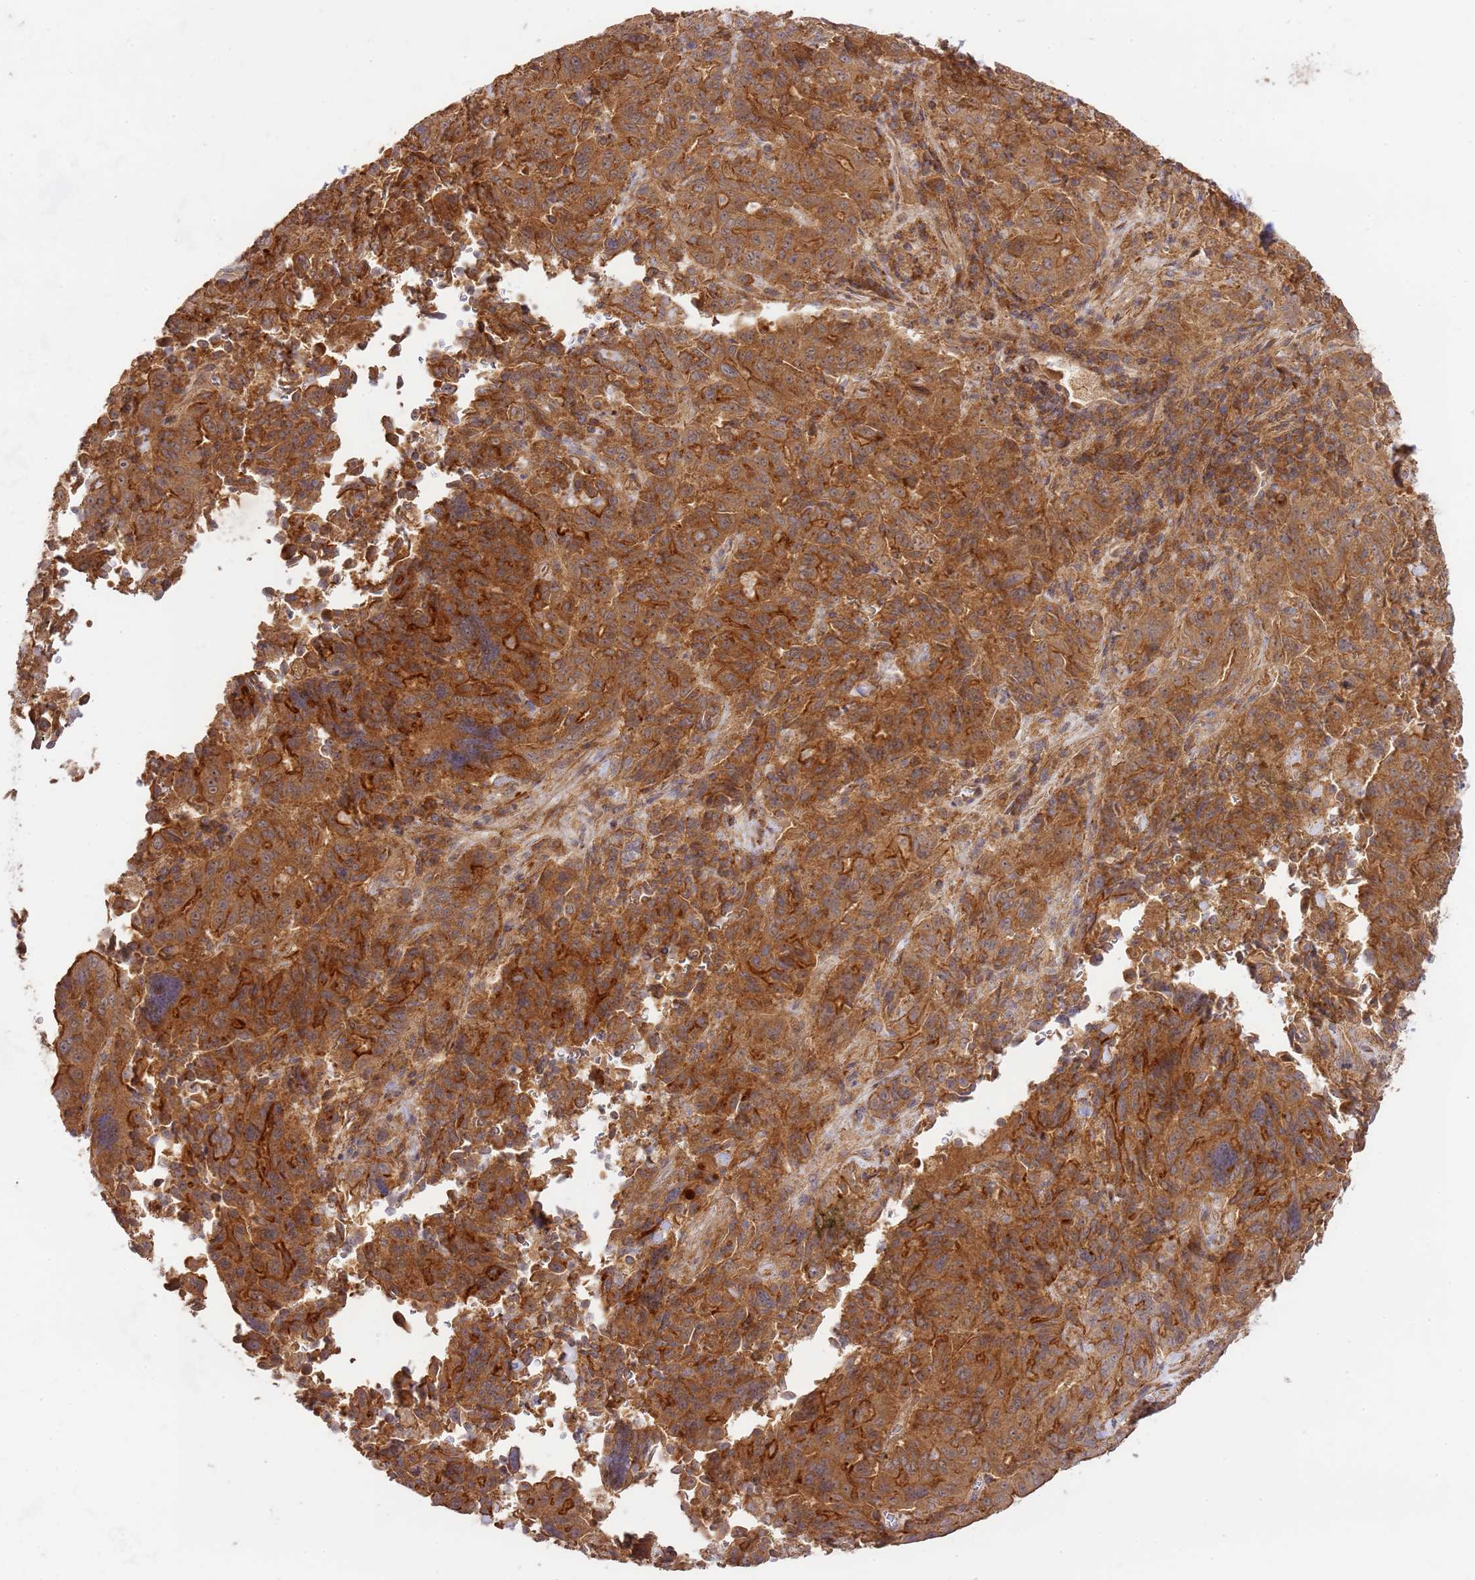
{"staining": {"intensity": "moderate", "quantity": ">75%", "location": "cytoplasmic/membranous"}, "tissue": "pancreatic cancer", "cell_type": "Tumor cells", "image_type": "cancer", "snomed": [{"axis": "morphology", "description": "Adenocarcinoma, NOS"}, {"axis": "topography", "description": "Pancreas"}], "caption": "The micrograph exhibits immunohistochemical staining of pancreatic adenocarcinoma. There is moderate cytoplasmic/membranous positivity is seen in about >75% of tumor cells.", "gene": "GAREM1", "patient": {"sex": "male", "age": 63}}